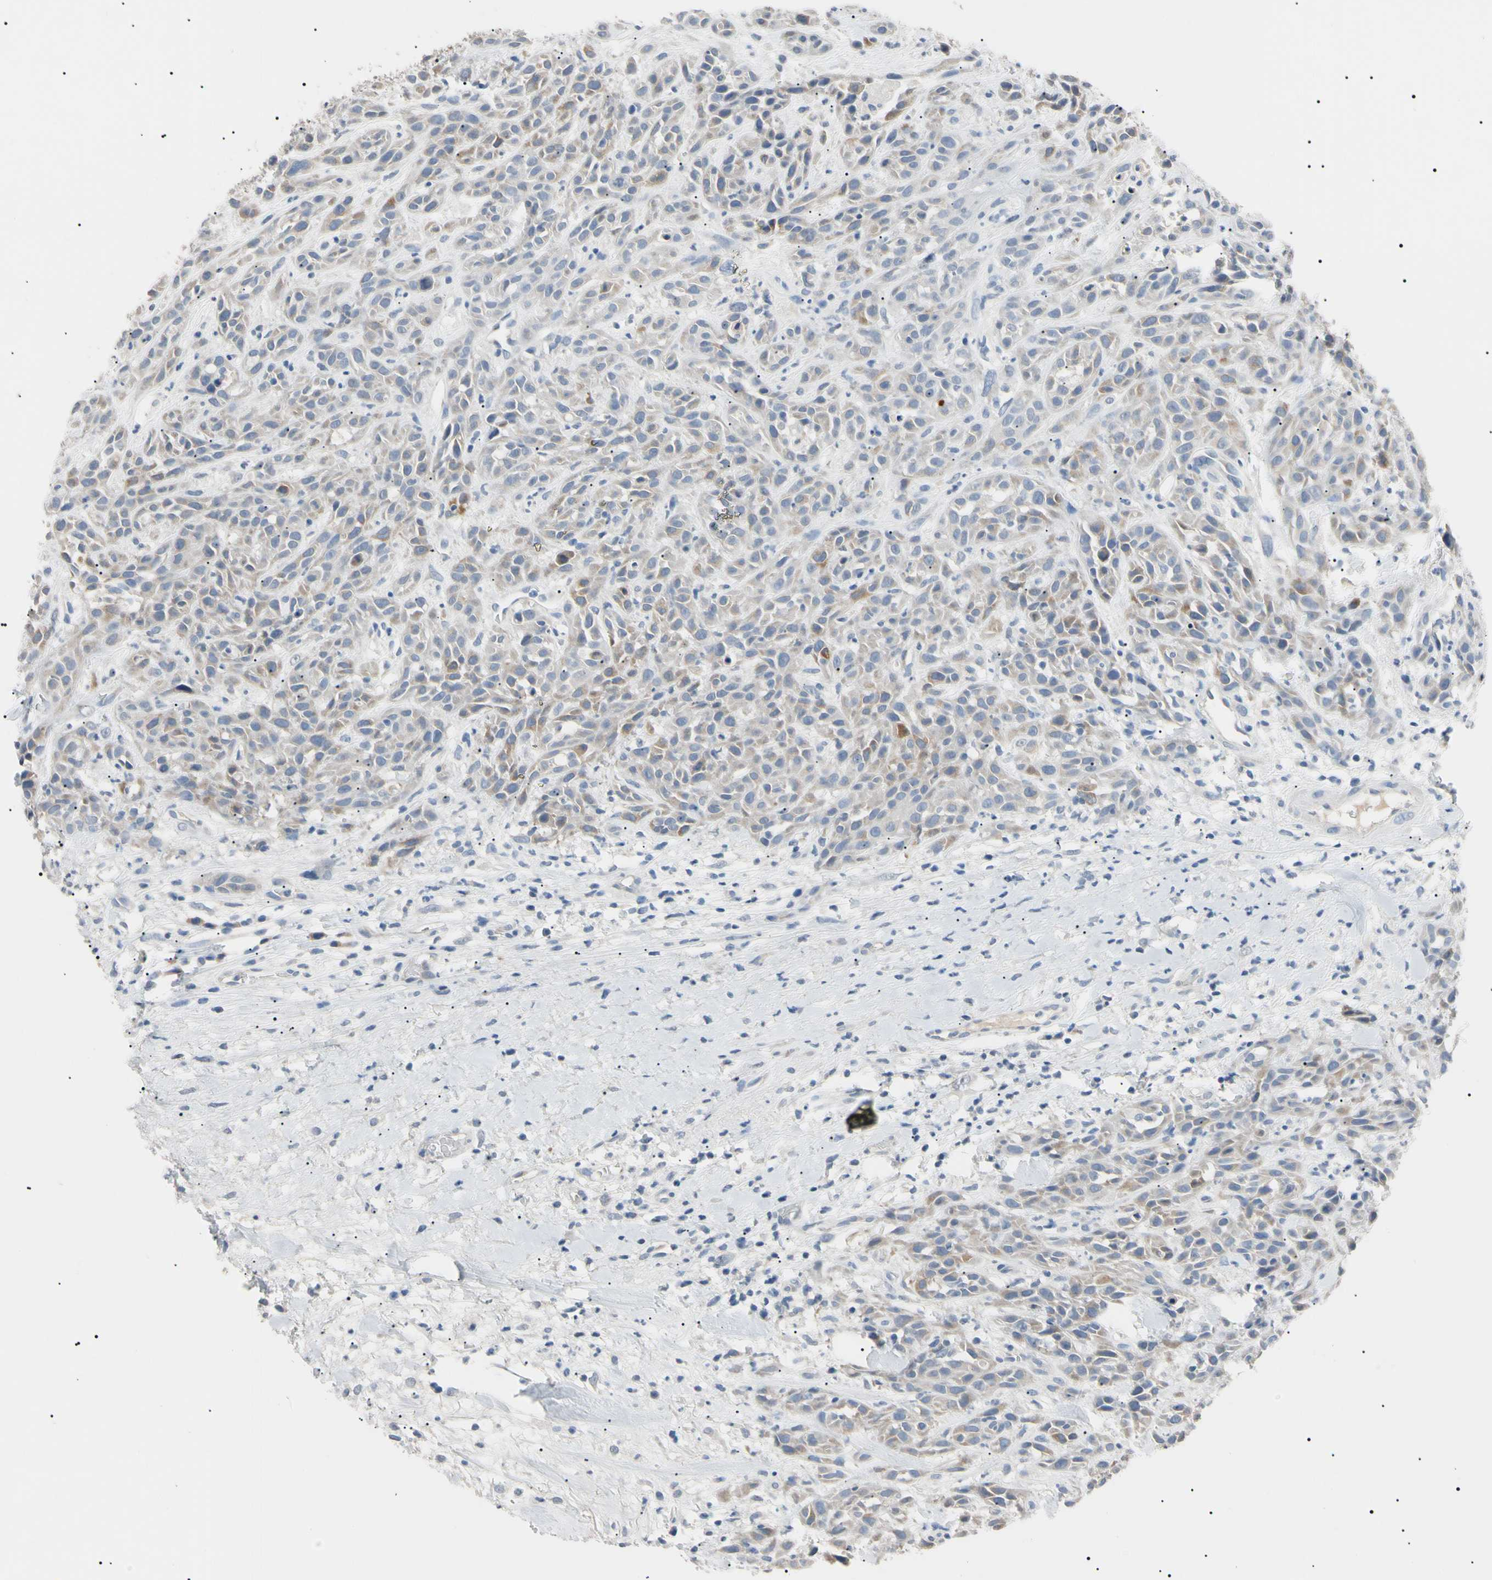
{"staining": {"intensity": "weak", "quantity": "25%-75%", "location": "cytoplasmic/membranous"}, "tissue": "head and neck cancer", "cell_type": "Tumor cells", "image_type": "cancer", "snomed": [{"axis": "morphology", "description": "Normal tissue, NOS"}, {"axis": "morphology", "description": "Squamous cell carcinoma, NOS"}, {"axis": "topography", "description": "Cartilage tissue"}, {"axis": "topography", "description": "Head-Neck"}], "caption": "Tumor cells show low levels of weak cytoplasmic/membranous positivity in about 25%-75% of cells in squamous cell carcinoma (head and neck).", "gene": "CGB3", "patient": {"sex": "male", "age": 62}}